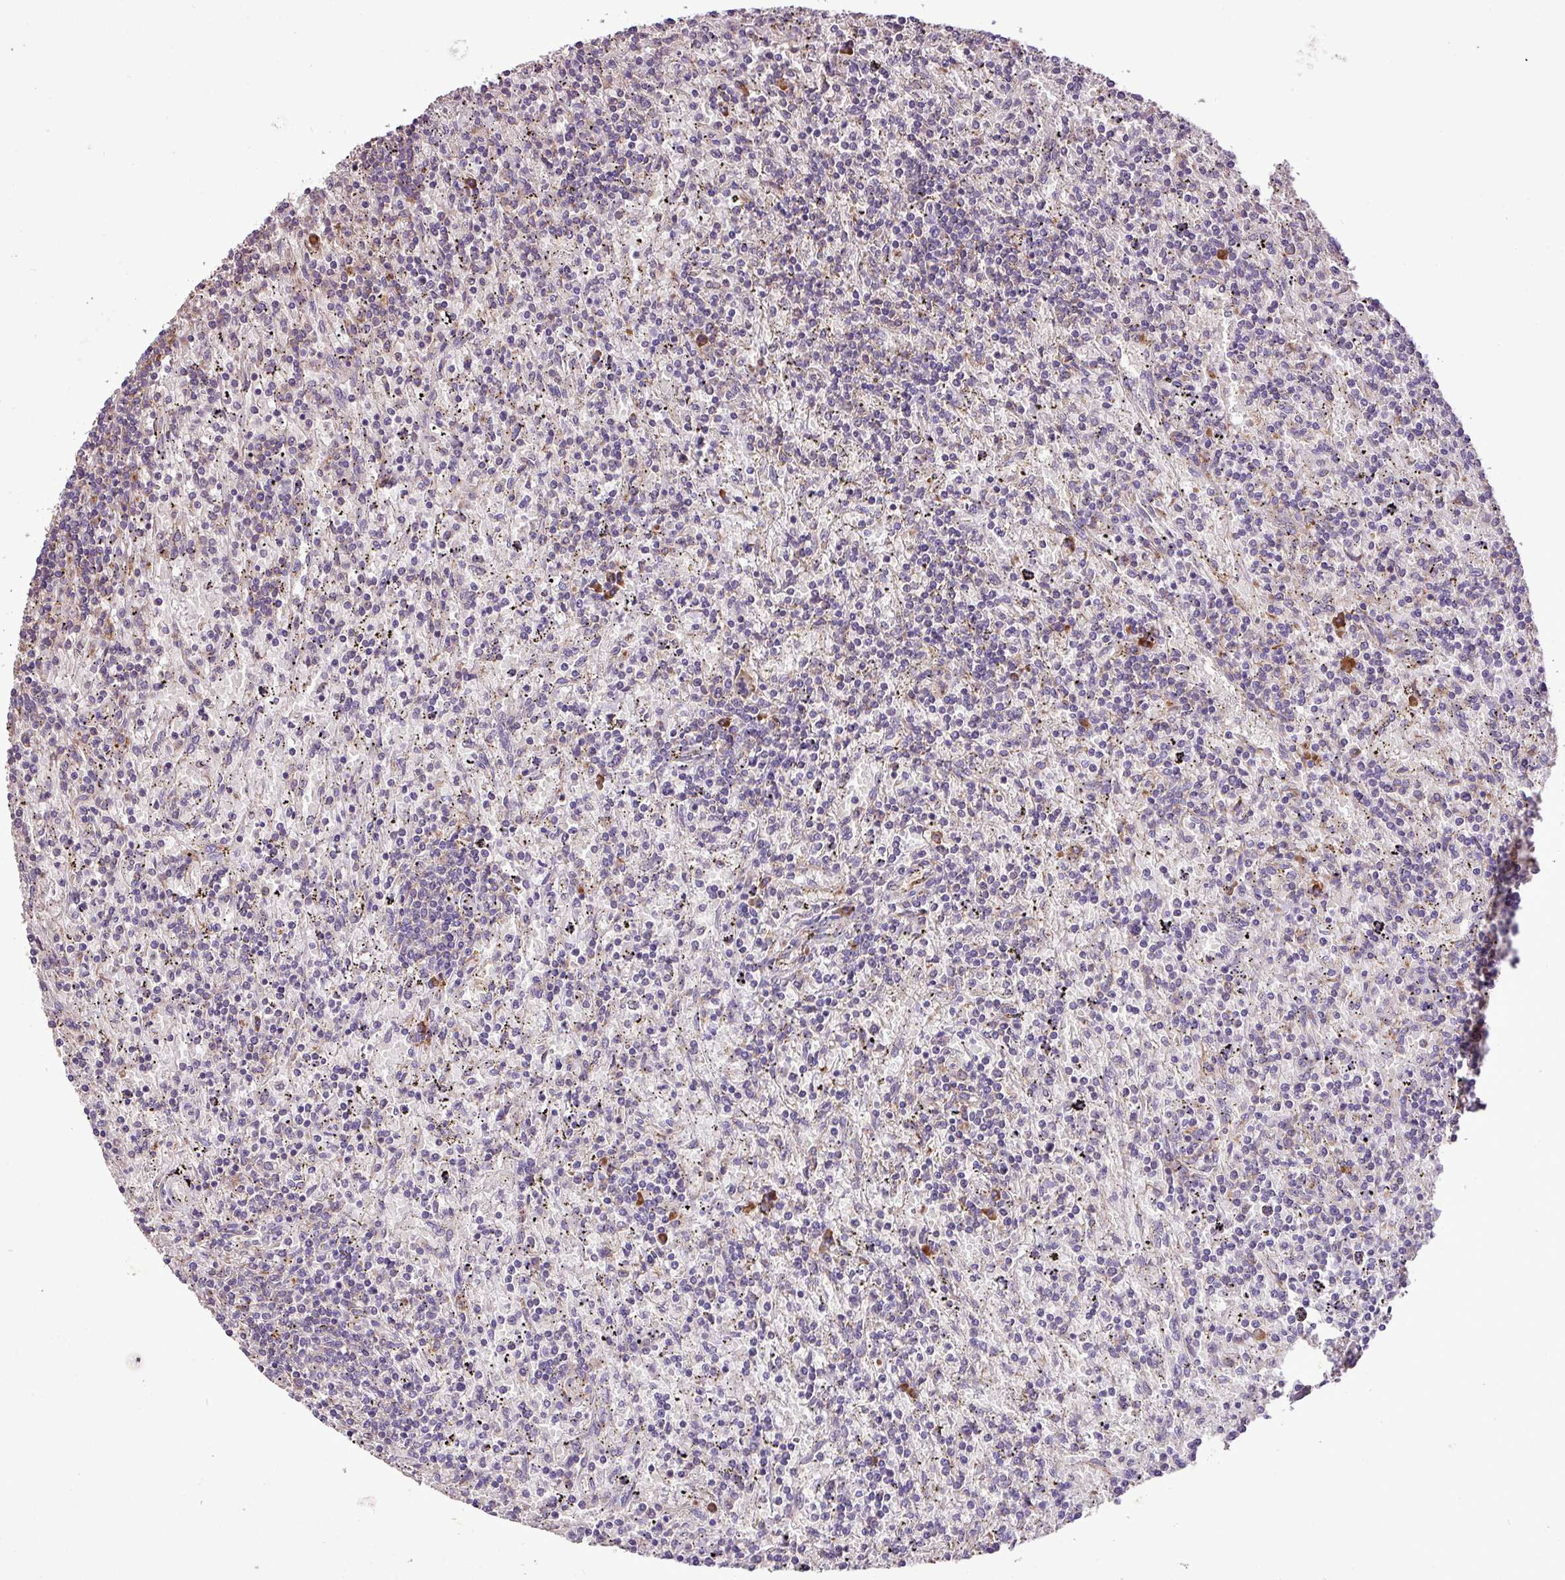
{"staining": {"intensity": "negative", "quantity": "none", "location": "none"}, "tissue": "lymphoma", "cell_type": "Tumor cells", "image_type": "cancer", "snomed": [{"axis": "morphology", "description": "Malignant lymphoma, non-Hodgkin's type, Low grade"}, {"axis": "topography", "description": "Spleen"}], "caption": "The photomicrograph exhibits no staining of tumor cells in lymphoma. Brightfield microscopy of immunohistochemistry stained with DAB (brown) and hematoxylin (blue), captured at high magnification.", "gene": "RPL13", "patient": {"sex": "male", "age": 76}}